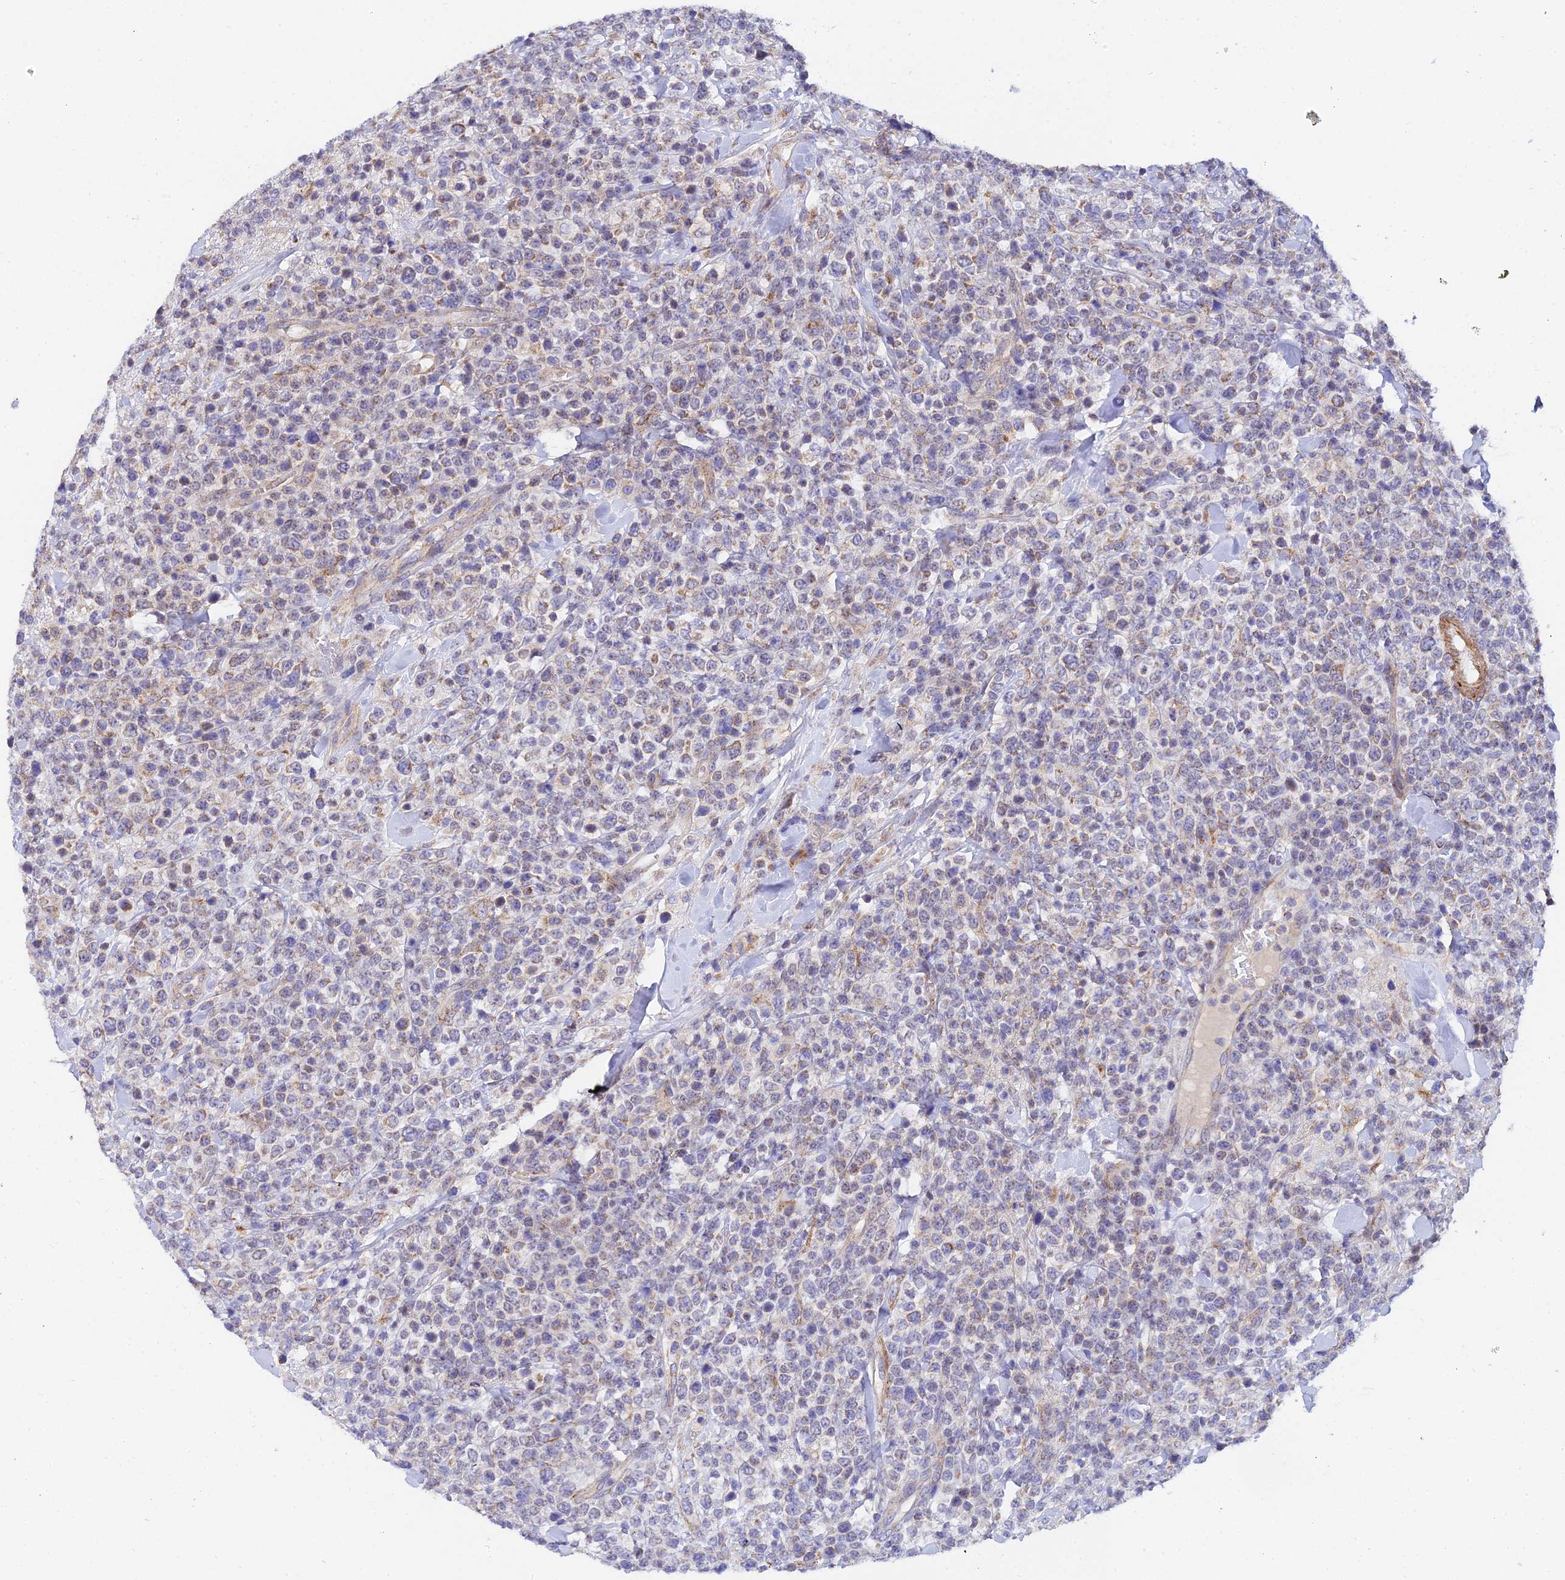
{"staining": {"intensity": "weak", "quantity": "25%-75%", "location": "cytoplasmic/membranous"}, "tissue": "lymphoma", "cell_type": "Tumor cells", "image_type": "cancer", "snomed": [{"axis": "morphology", "description": "Malignant lymphoma, non-Hodgkin's type, High grade"}, {"axis": "topography", "description": "Colon"}], "caption": "This micrograph exhibits IHC staining of human malignant lymphoma, non-Hodgkin's type (high-grade), with low weak cytoplasmic/membranous expression in approximately 25%-75% of tumor cells.", "gene": "ACOT2", "patient": {"sex": "female", "age": 53}}